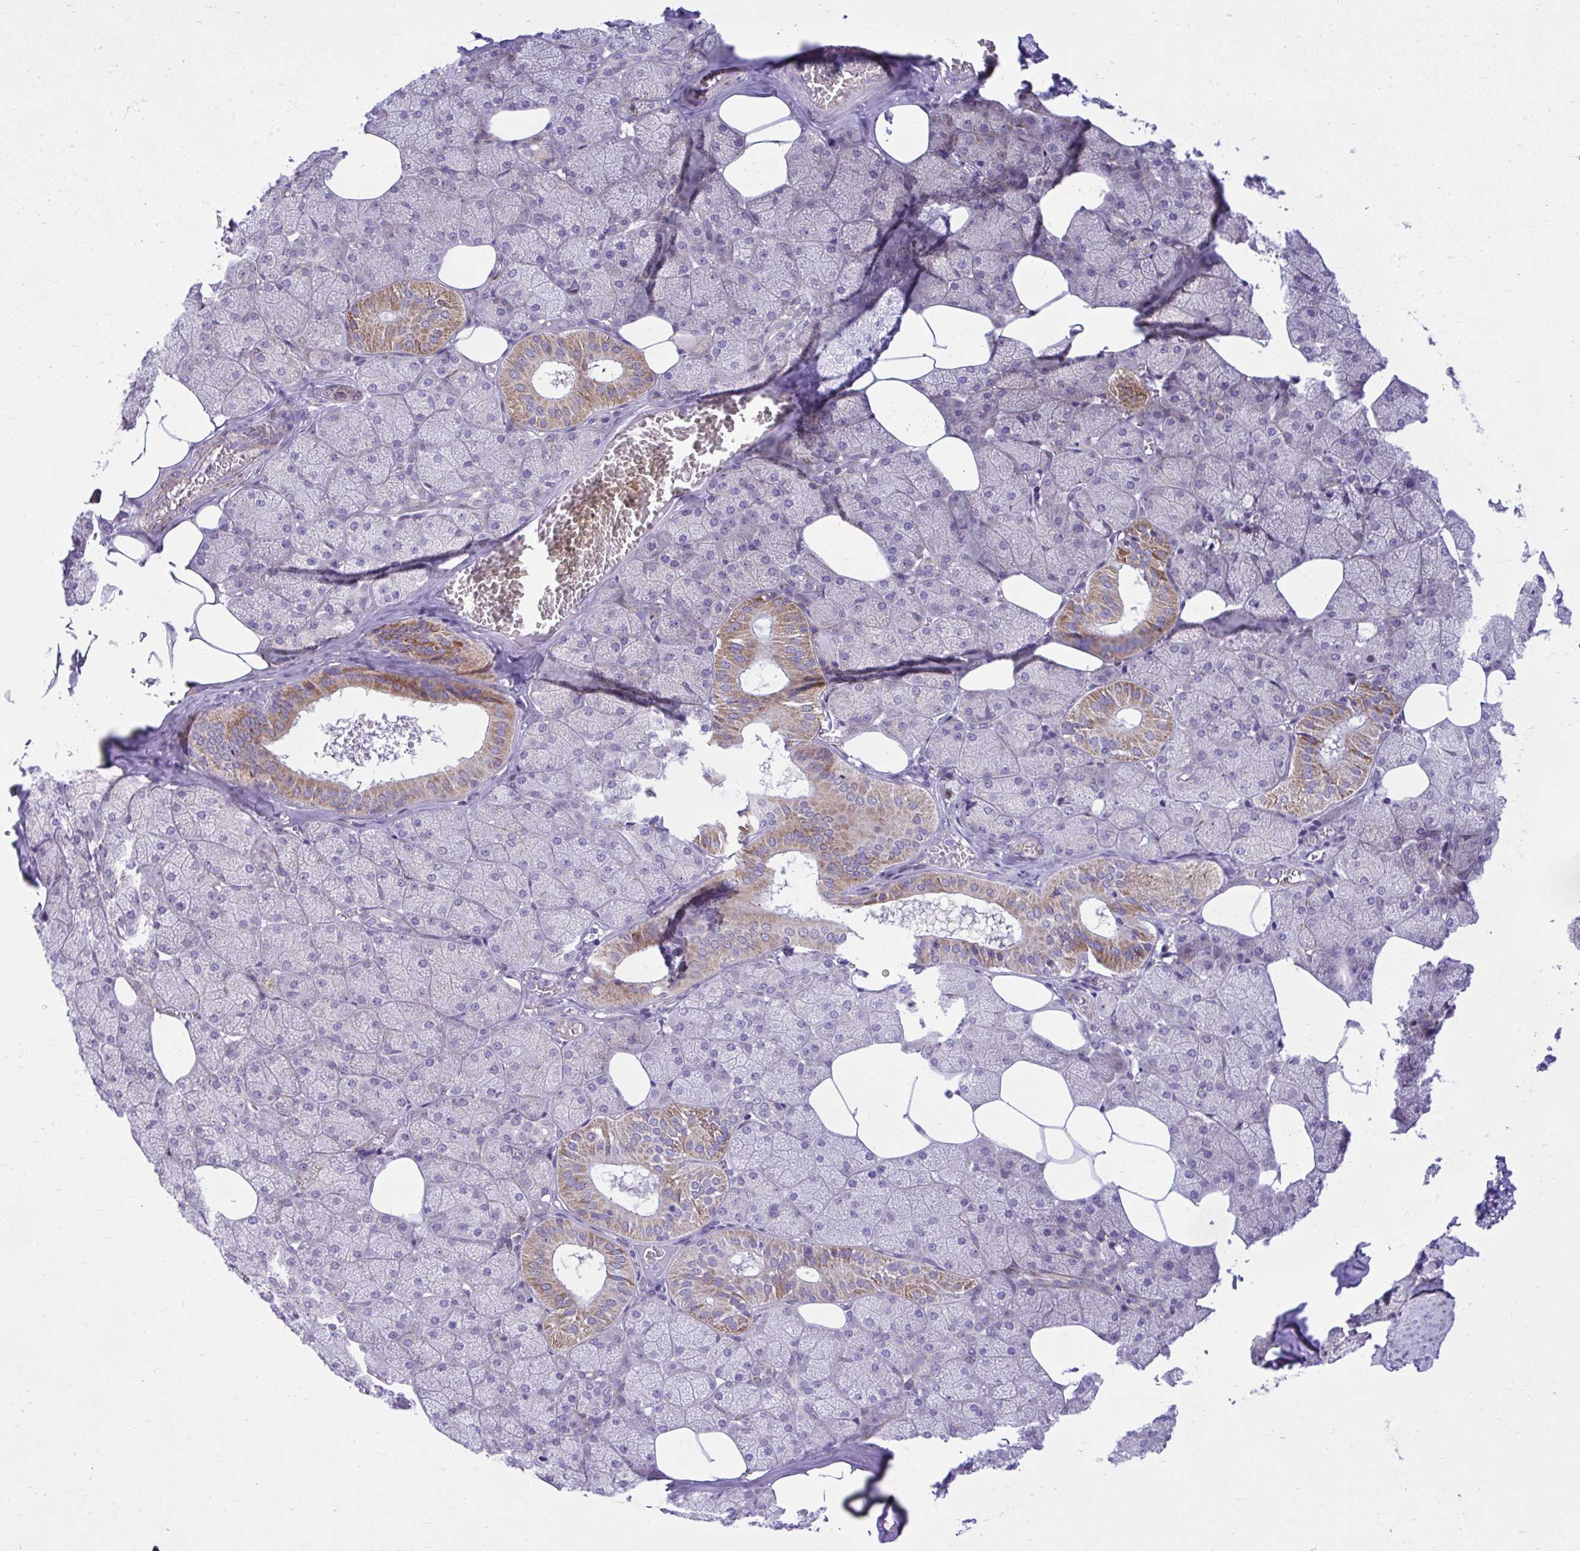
{"staining": {"intensity": "moderate", "quantity": "25%-75%", "location": "cytoplasmic/membranous"}, "tissue": "salivary gland", "cell_type": "Glandular cells", "image_type": "normal", "snomed": [{"axis": "morphology", "description": "Normal tissue, NOS"}, {"axis": "topography", "description": "Salivary gland"}, {"axis": "topography", "description": "Peripheral nerve tissue"}], "caption": "The photomicrograph exhibits a brown stain indicating the presence of a protein in the cytoplasmic/membranous of glandular cells in salivary gland. Using DAB (3,3'-diaminobenzidine) (brown) and hematoxylin (blue) stains, captured at high magnification using brightfield microscopy.", "gene": "GPRIN3", "patient": {"sex": "male", "age": 38}}